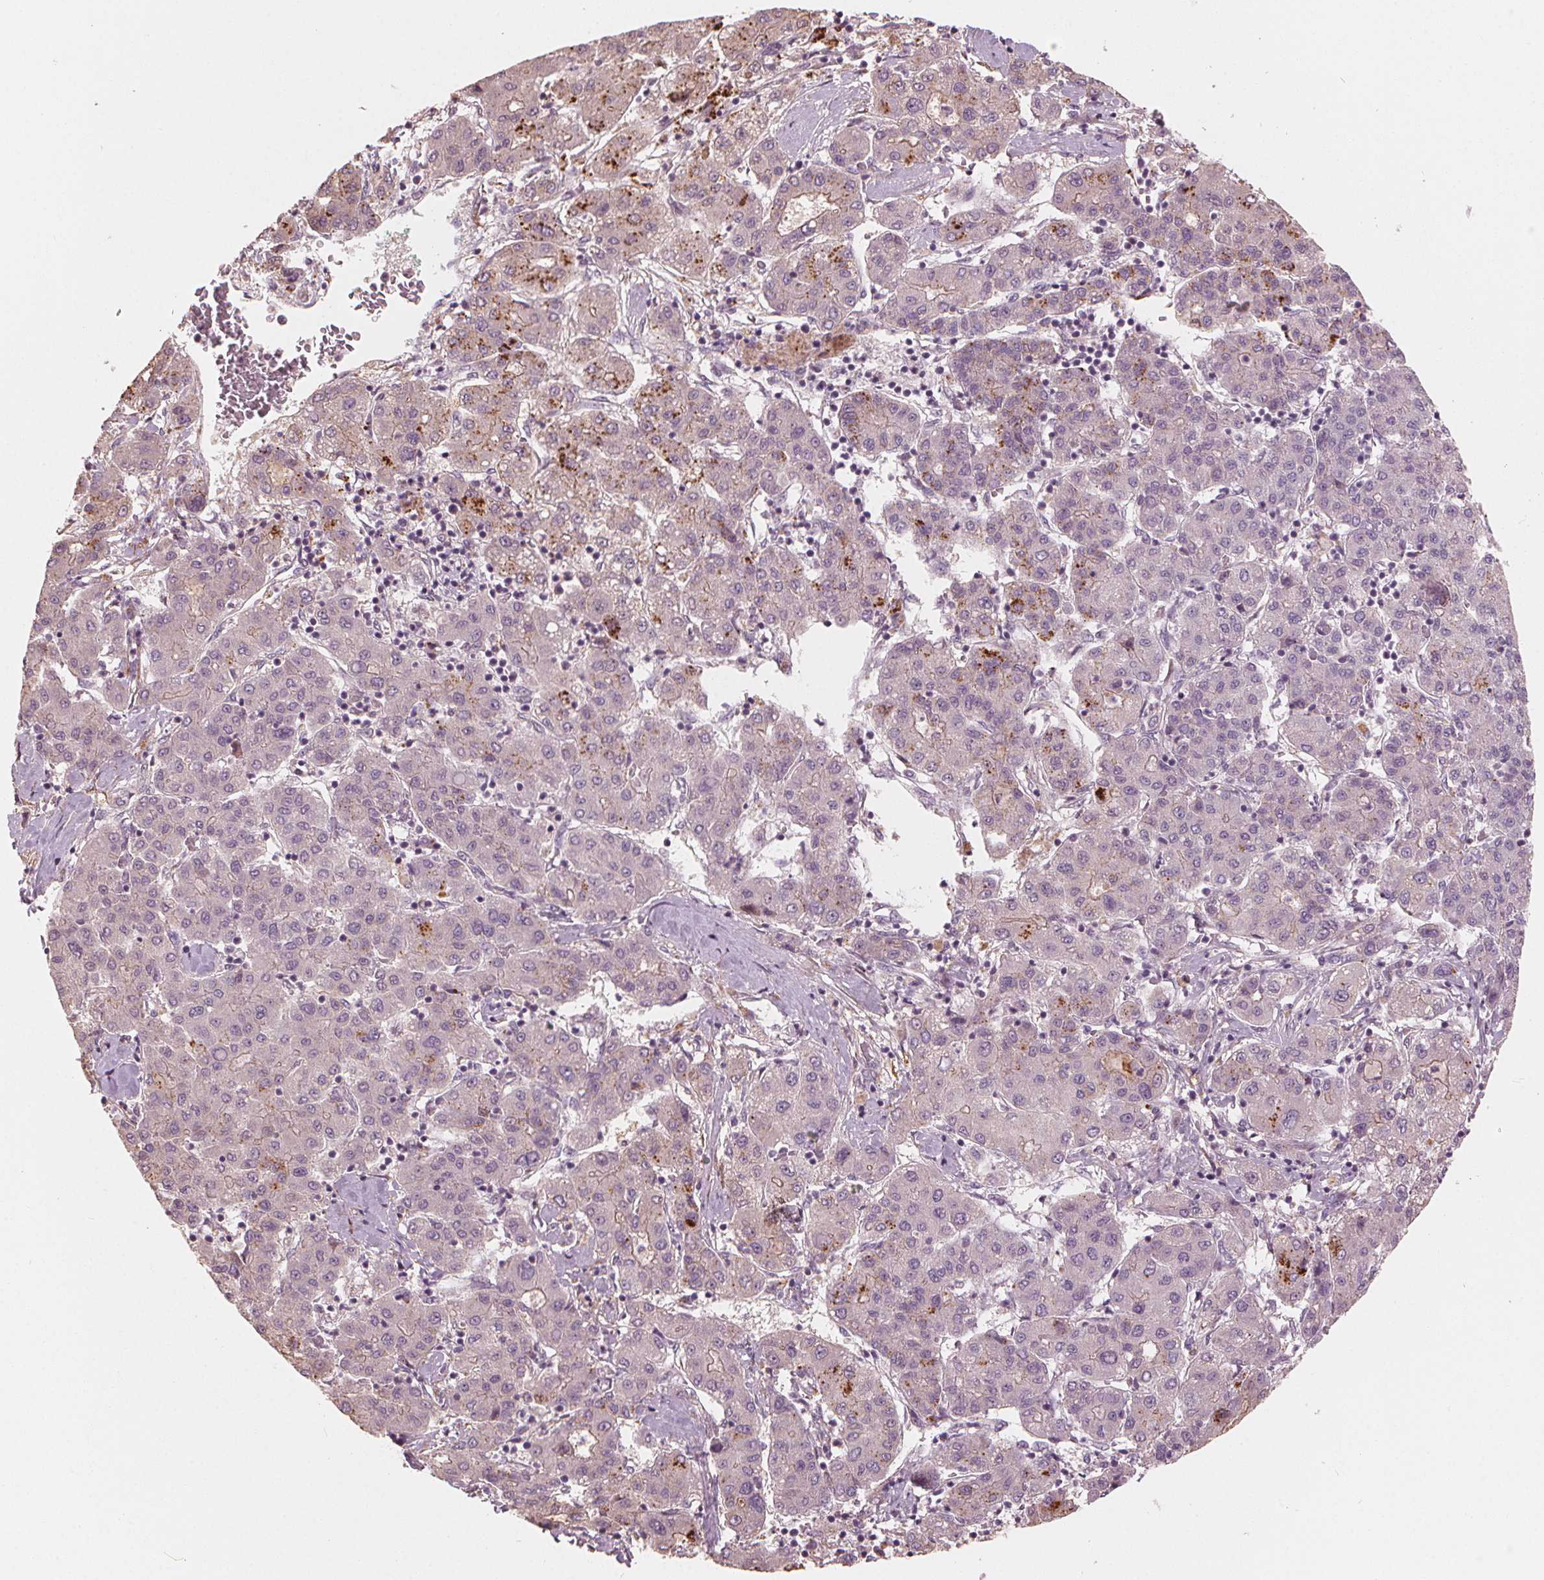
{"staining": {"intensity": "negative", "quantity": "none", "location": "none"}, "tissue": "liver cancer", "cell_type": "Tumor cells", "image_type": "cancer", "snomed": [{"axis": "morphology", "description": "Carcinoma, Hepatocellular, NOS"}, {"axis": "topography", "description": "Liver"}], "caption": "High magnification brightfield microscopy of hepatocellular carcinoma (liver) stained with DAB (brown) and counterstained with hematoxylin (blue): tumor cells show no significant positivity. (Immunohistochemistry (ihc), brightfield microscopy, high magnification).", "gene": "CLBA1", "patient": {"sex": "male", "age": 65}}